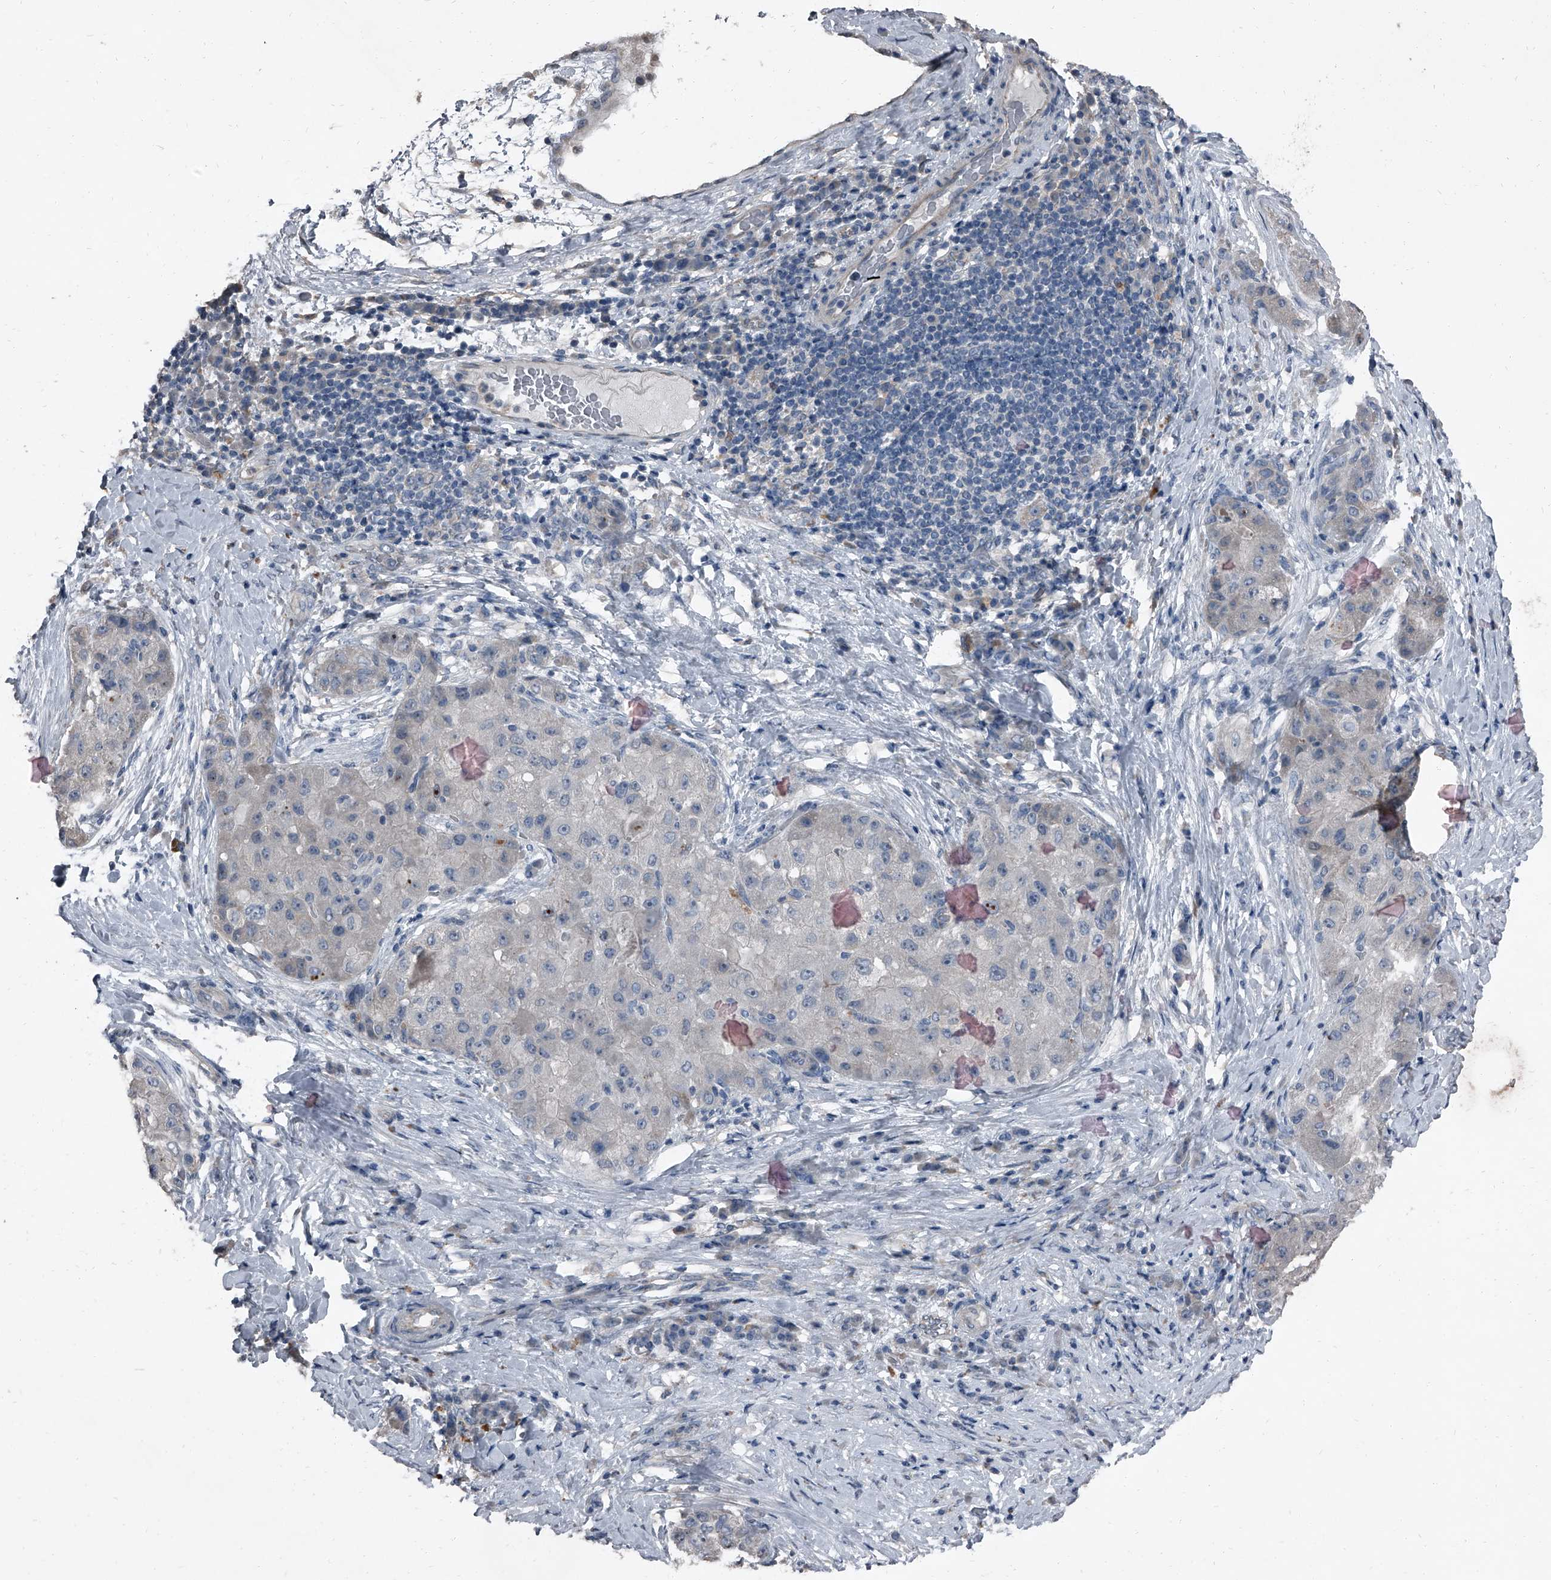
{"staining": {"intensity": "negative", "quantity": "none", "location": "none"}, "tissue": "liver cancer", "cell_type": "Tumor cells", "image_type": "cancer", "snomed": [{"axis": "morphology", "description": "Carcinoma, Hepatocellular, NOS"}, {"axis": "topography", "description": "Liver"}], "caption": "The image demonstrates no significant positivity in tumor cells of liver cancer (hepatocellular carcinoma).", "gene": "HEPHL1", "patient": {"sex": "male", "age": 80}}